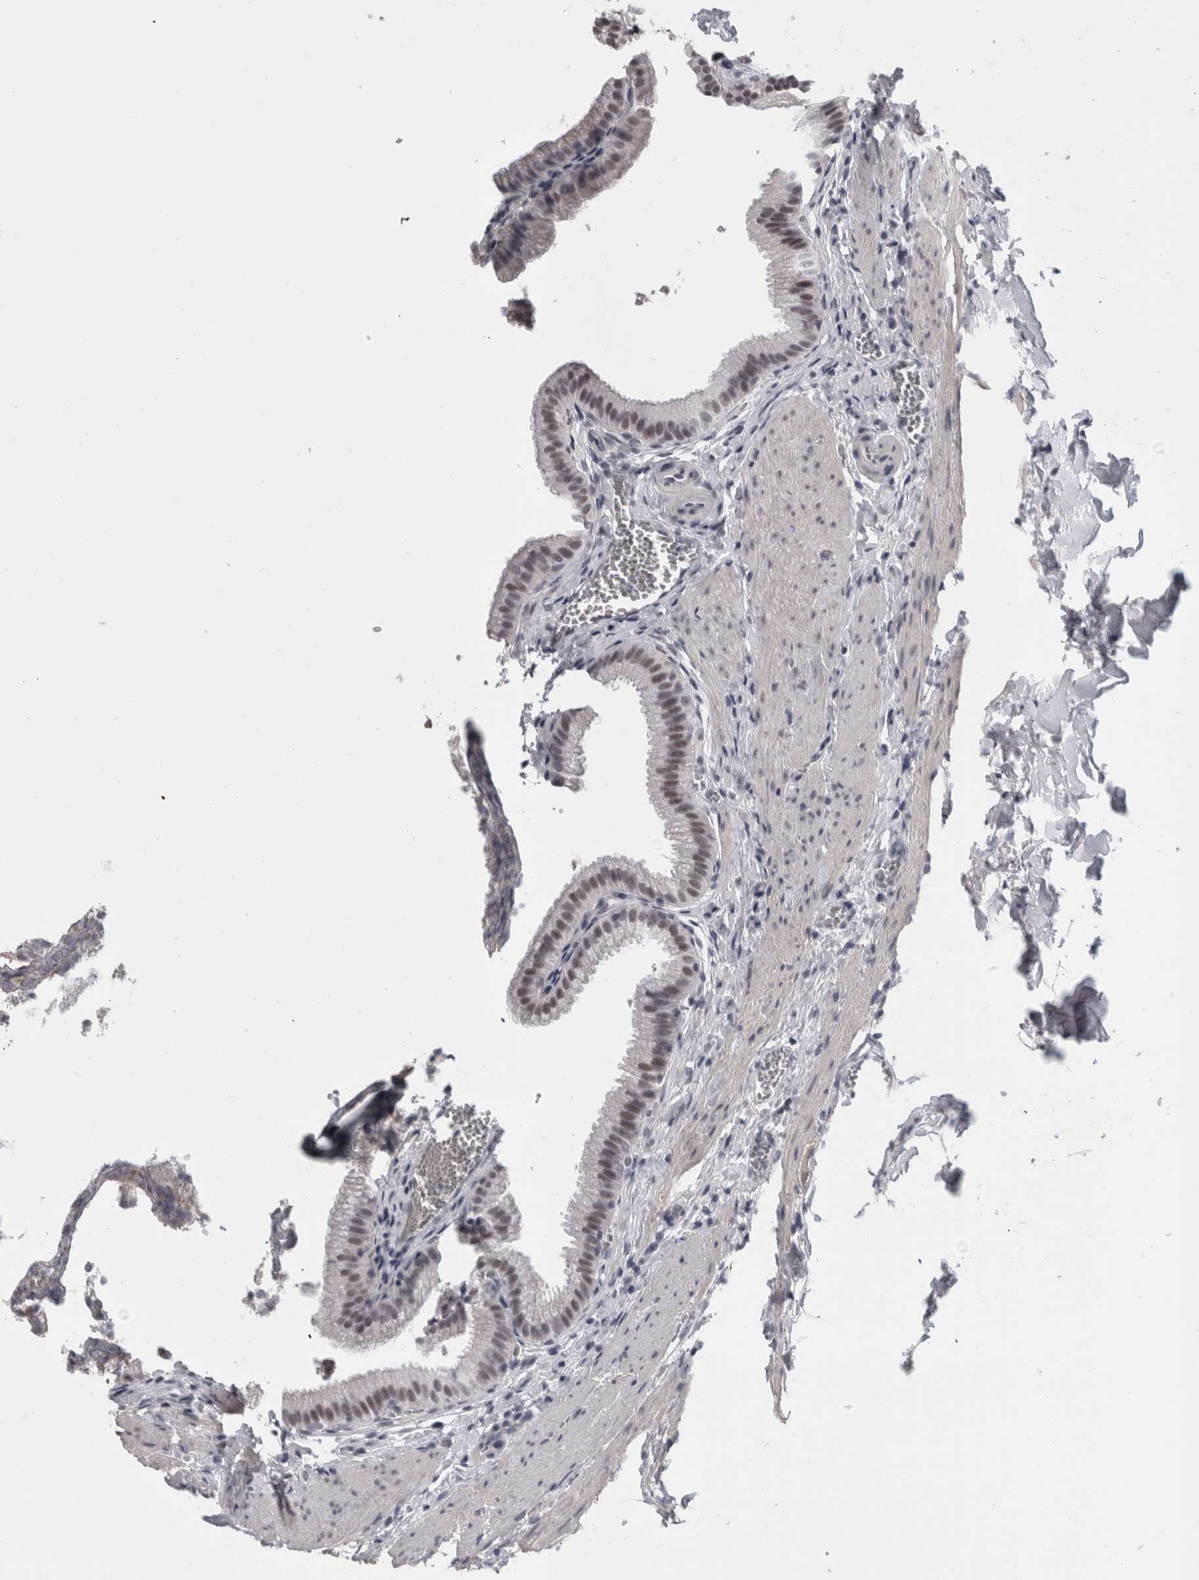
{"staining": {"intensity": "moderate", "quantity": ">75%", "location": "nuclear"}, "tissue": "gallbladder", "cell_type": "Glandular cells", "image_type": "normal", "snomed": [{"axis": "morphology", "description": "Normal tissue, NOS"}, {"axis": "topography", "description": "Gallbladder"}], "caption": "The micrograph reveals staining of normal gallbladder, revealing moderate nuclear protein staining (brown color) within glandular cells. The protein of interest is stained brown, and the nuclei are stained in blue (DAB (3,3'-diaminobenzidine) IHC with brightfield microscopy, high magnification).", "gene": "ARID4B", "patient": {"sex": "male", "age": 38}}